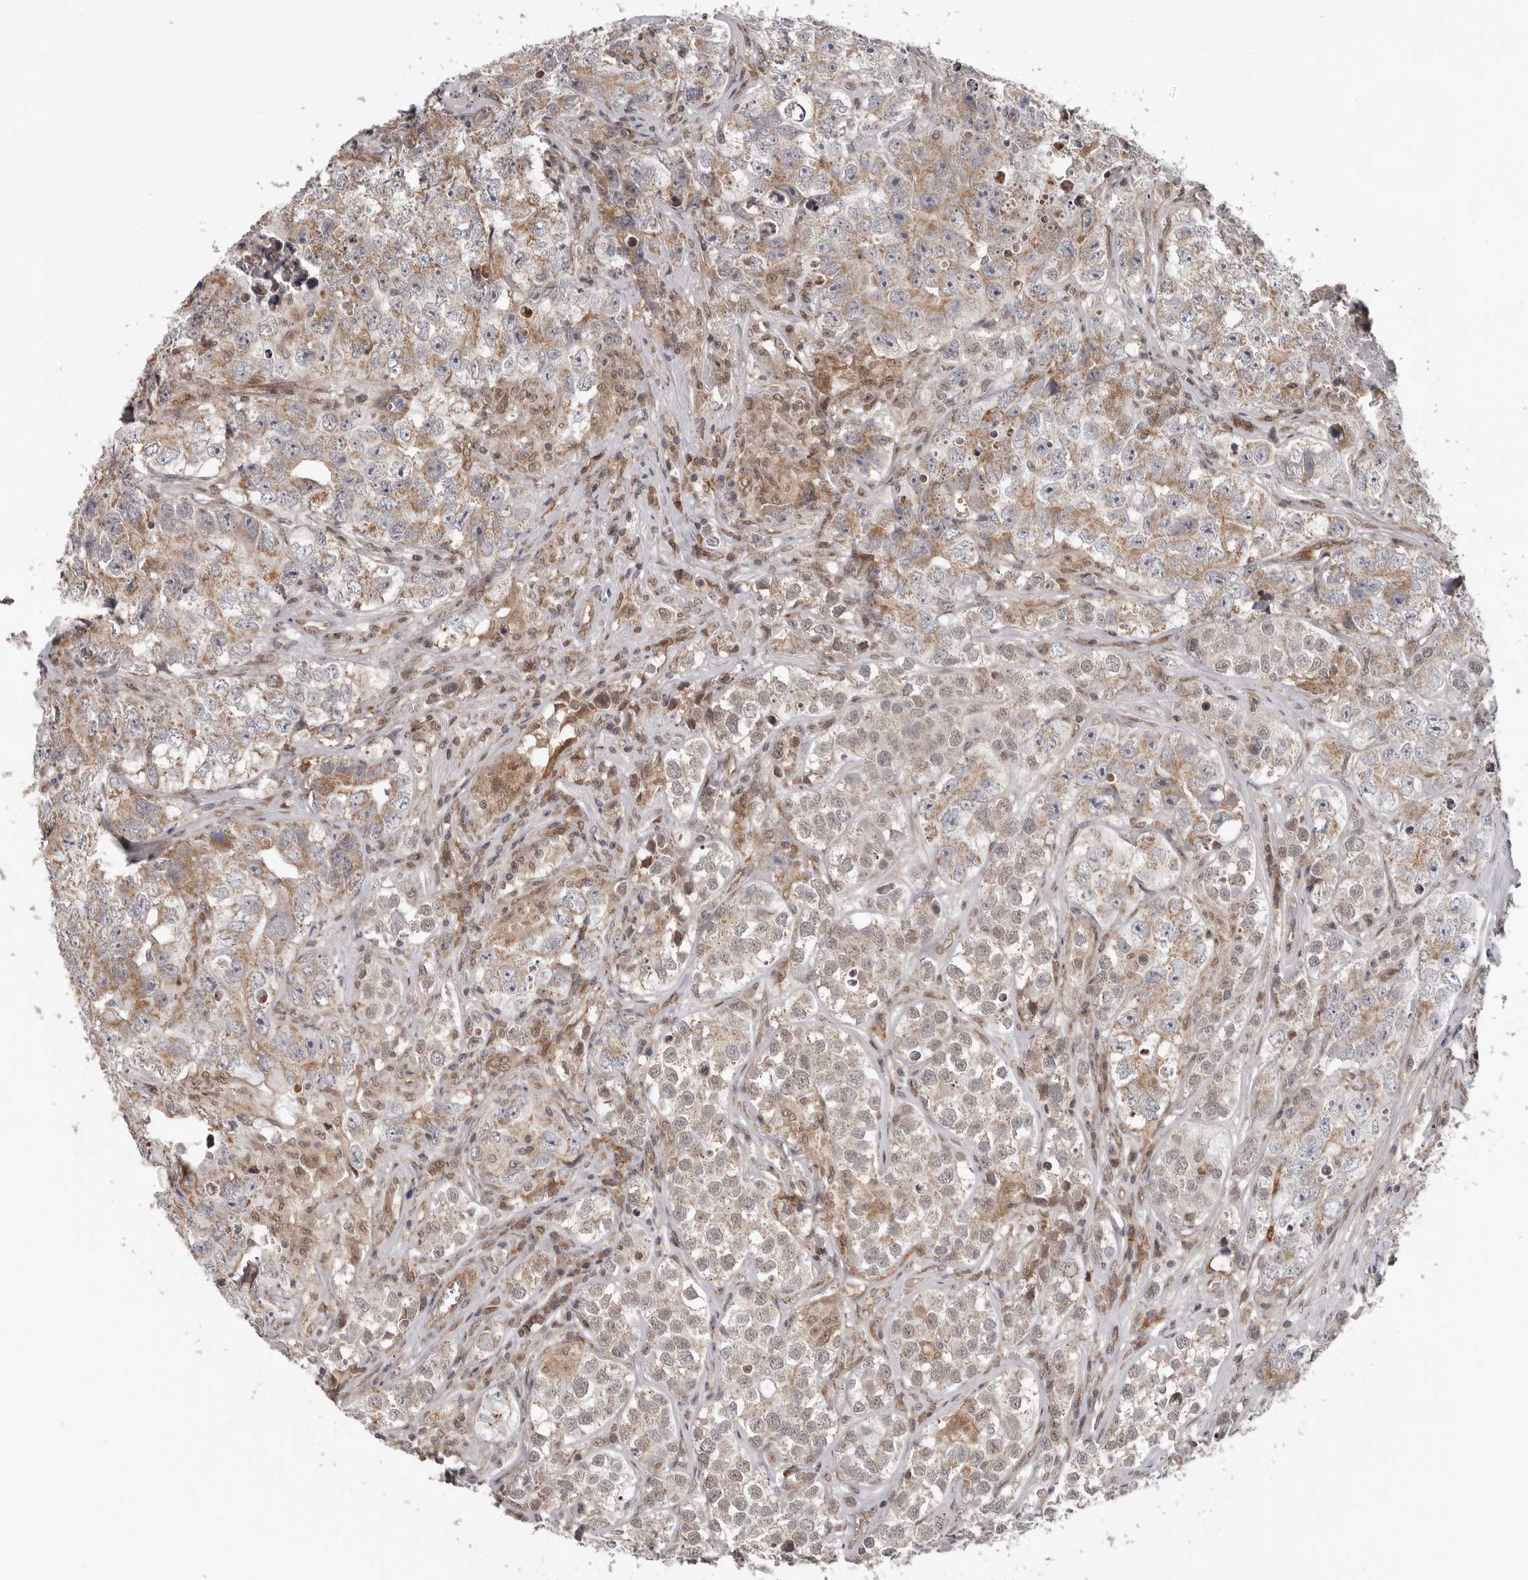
{"staining": {"intensity": "weak", "quantity": ">75%", "location": "cytoplasmic/membranous,nuclear"}, "tissue": "testis cancer", "cell_type": "Tumor cells", "image_type": "cancer", "snomed": [{"axis": "morphology", "description": "Seminoma, NOS"}, {"axis": "morphology", "description": "Carcinoma, Embryonal, NOS"}, {"axis": "topography", "description": "Testis"}], "caption": "Immunohistochemistry (IHC) image of human testis seminoma stained for a protein (brown), which shows low levels of weak cytoplasmic/membranous and nuclear staining in approximately >75% of tumor cells.", "gene": "MOGAT2", "patient": {"sex": "male", "age": 43}}